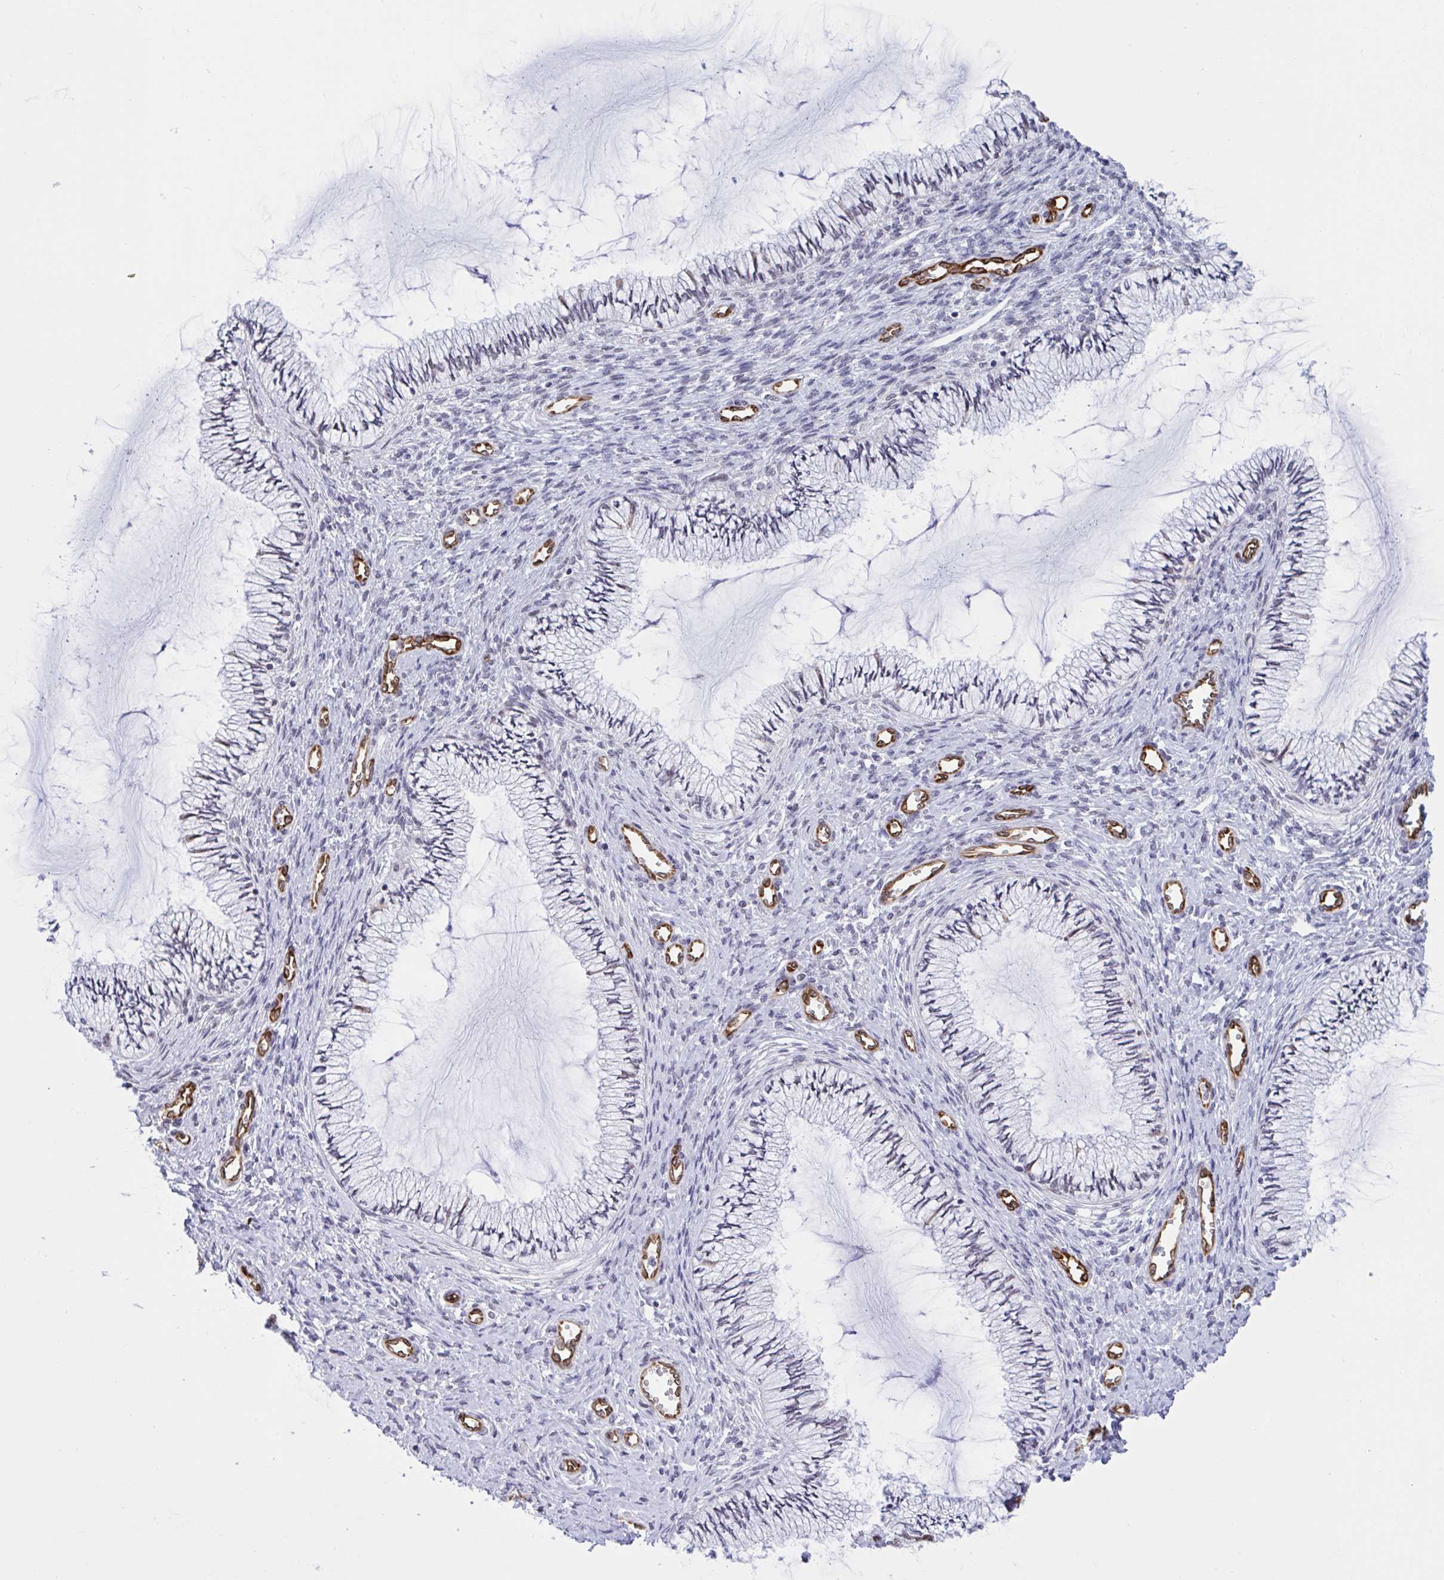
{"staining": {"intensity": "negative", "quantity": "none", "location": "none"}, "tissue": "cervix", "cell_type": "Glandular cells", "image_type": "normal", "snomed": [{"axis": "morphology", "description": "Normal tissue, NOS"}, {"axis": "topography", "description": "Cervix"}], "caption": "DAB (3,3'-diaminobenzidine) immunohistochemical staining of unremarkable cervix reveals no significant staining in glandular cells. Brightfield microscopy of IHC stained with DAB (brown) and hematoxylin (blue), captured at high magnification.", "gene": "EML1", "patient": {"sex": "female", "age": 24}}